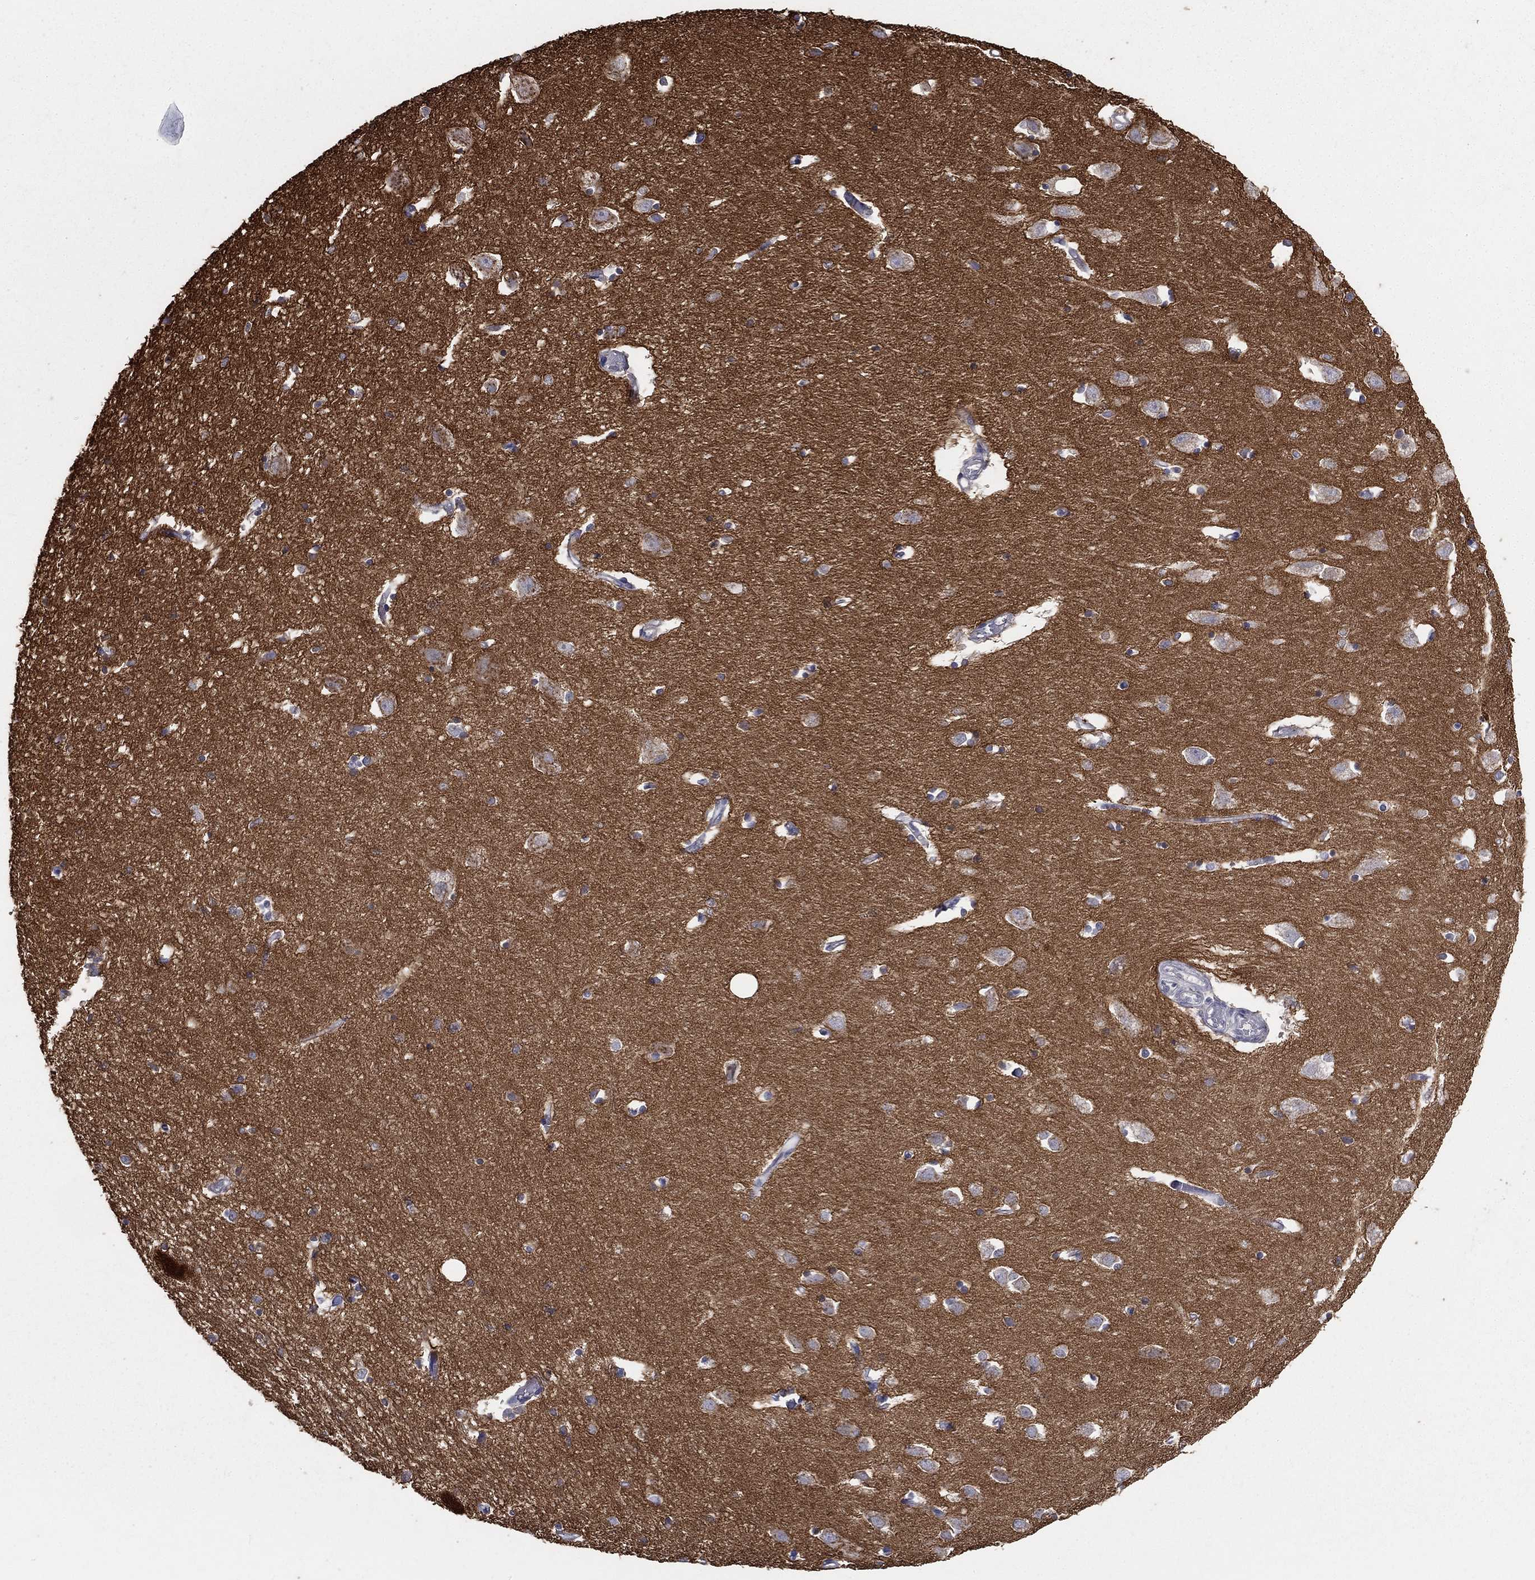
{"staining": {"intensity": "negative", "quantity": "none", "location": "none"}, "tissue": "hippocampus", "cell_type": "Glial cells", "image_type": "normal", "snomed": [{"axis": "morphology", "description": "Normal tissue, NOS"}, {"axis": "topography", "description": "Lateral ventricle wall"}, {"axis": "topography", "description": "Hippocampus"}], "caption": "Immunohistochemical staining of benign hippocampus shows no significant expression in glial cells.", "gene": "SNAP25", "patient": {"sex": "female", "age": 63}}